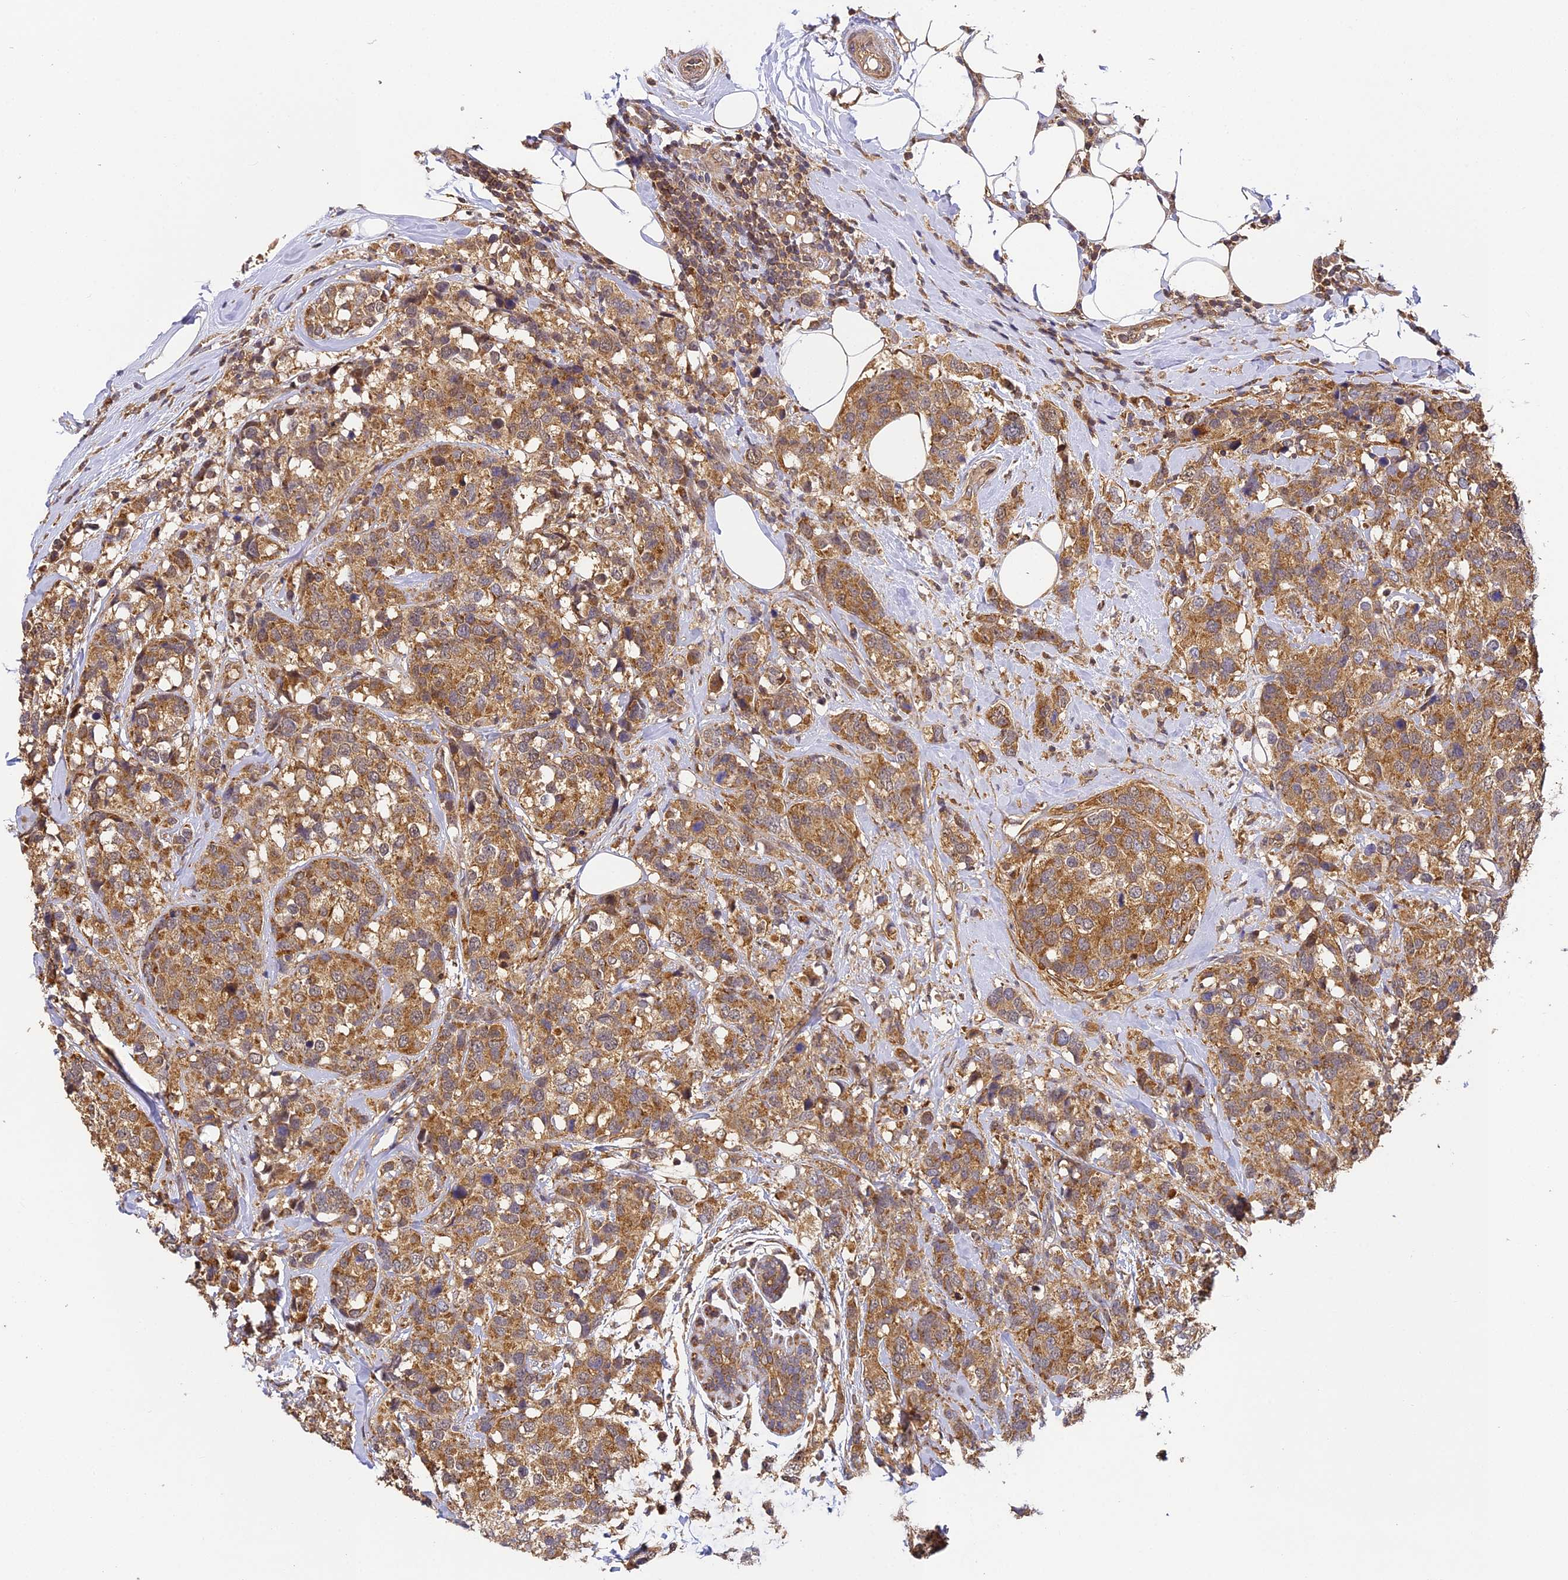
{"staining": {"intensity": "moderate", "quantity": ">75%", "location": "cytoplasmic/membranous"}, "tissue": "breast cancer", "cell_type": "Tumor cells", "image_type": "cancer", "snomed": [{"axis": "morphology", "description": "Lobular carcinoma"}, {"axis": "topography", "description": "Breast"}], "caption": "About >75% of tumor cells in breast lobular carcinoma display moderate cytoplasmic/membranous protein positivity as visualized by brown immunohistochemical staining.", "gene": "ZNF443", "patient": {"sex": "female", "age": 59}}